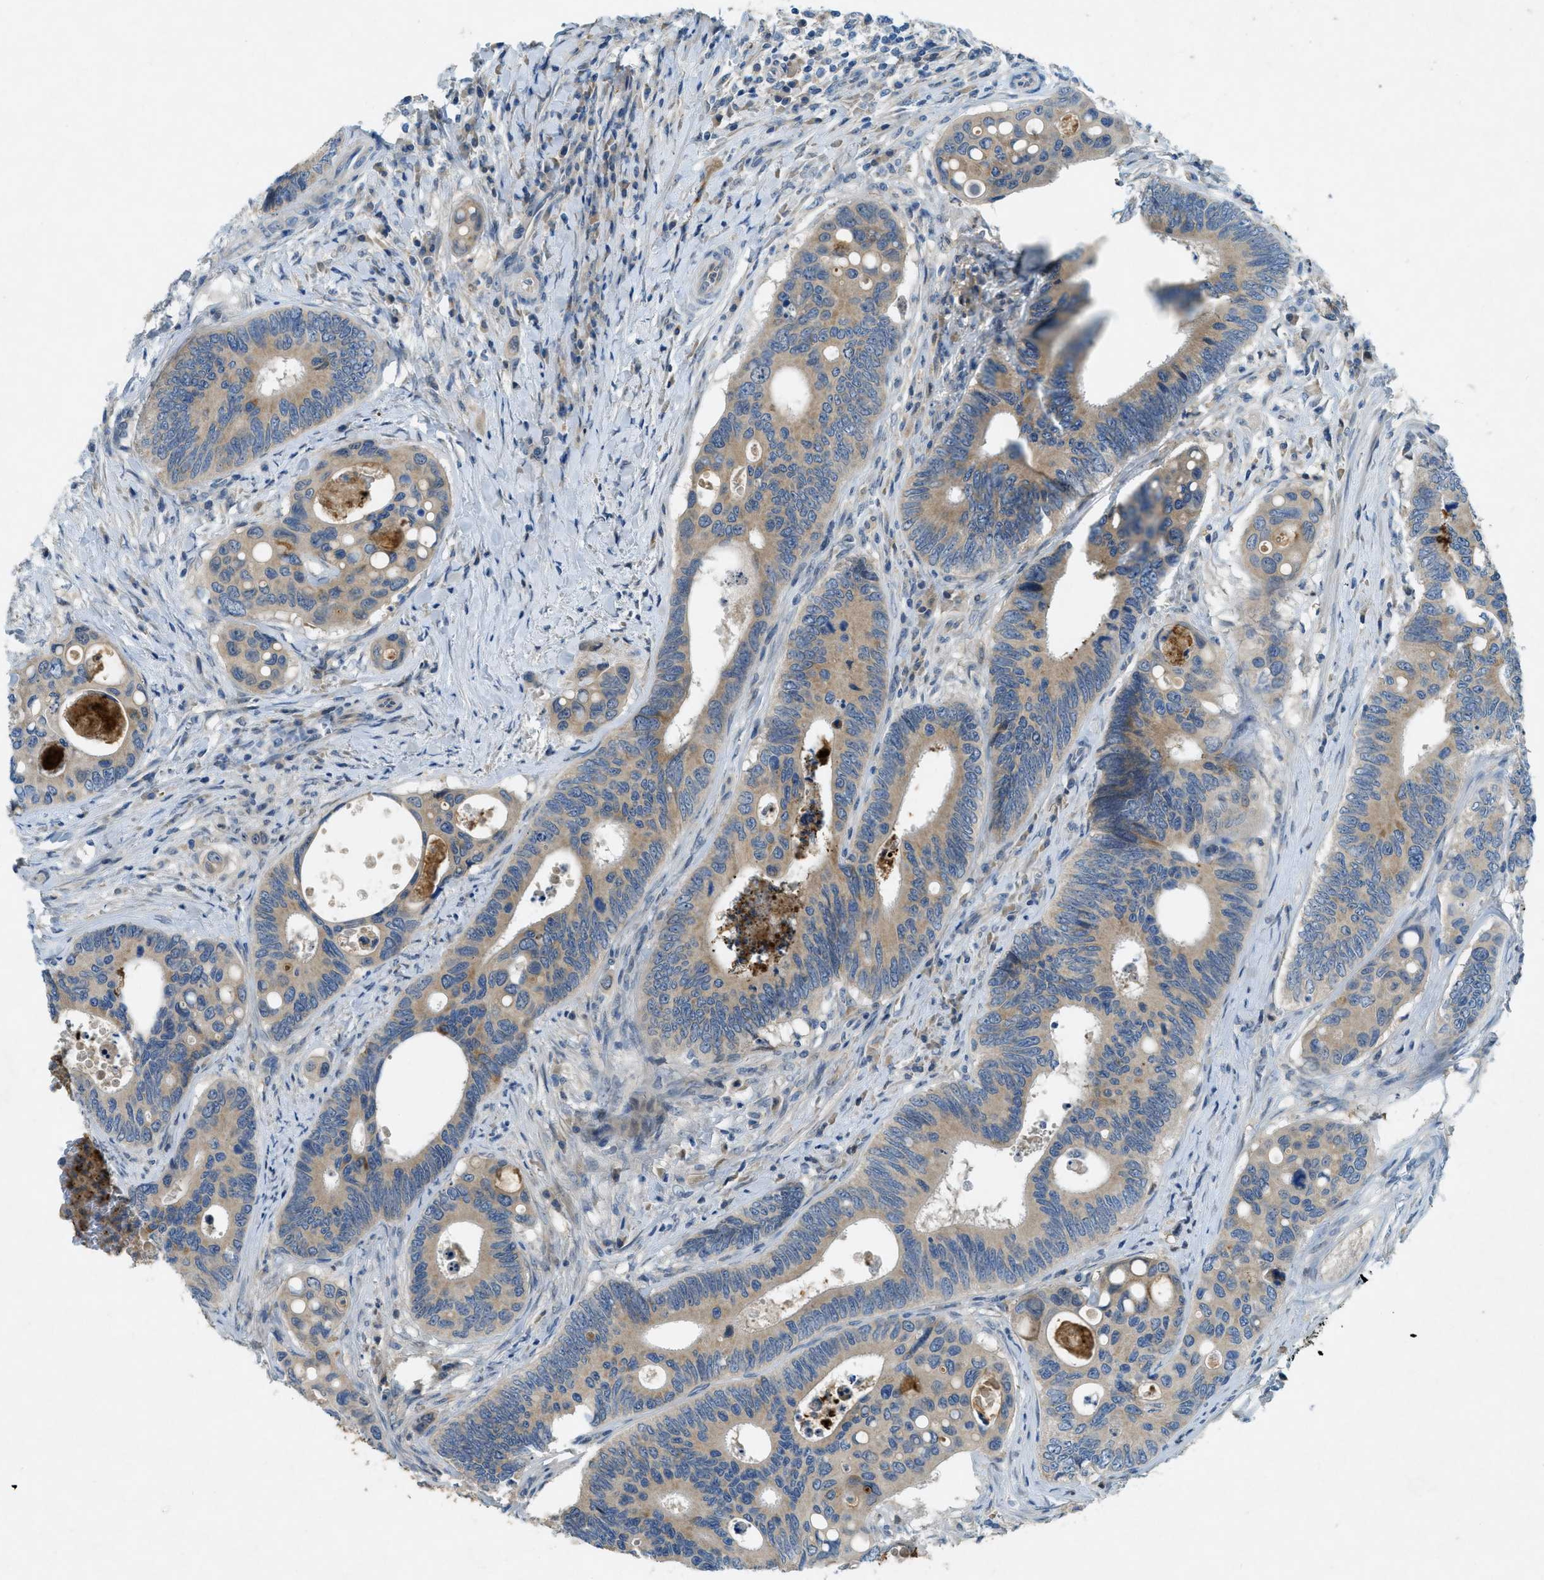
{"staining": {"intensity": "weak", "quantity": ">75%", "location": "cytoplasmic/membranous"}, "tissue": "colorectal cancer", "cell_type": "Tumor cells", "image_type": "cancer", "snomed": [{"axis": "morphology", "description": "Inflammation, NOS"}, {"axis": "morphology", "description": "Adenocarcinoma, NOS"}, {"axis": "topography", "description": "Colon"}], "caption": "Immunohistochemistry (IHC) of colorectal cancer demonstrates low levels of weak cytoplasmic/membranous expression in approximately >75% of tumor cells. (DAB (3,3'-diaminobenzidine) IHC with brightfield microscopy, high magnification).", "gene": "SNX14", "patient": {"sex": "male", "age": 72}}